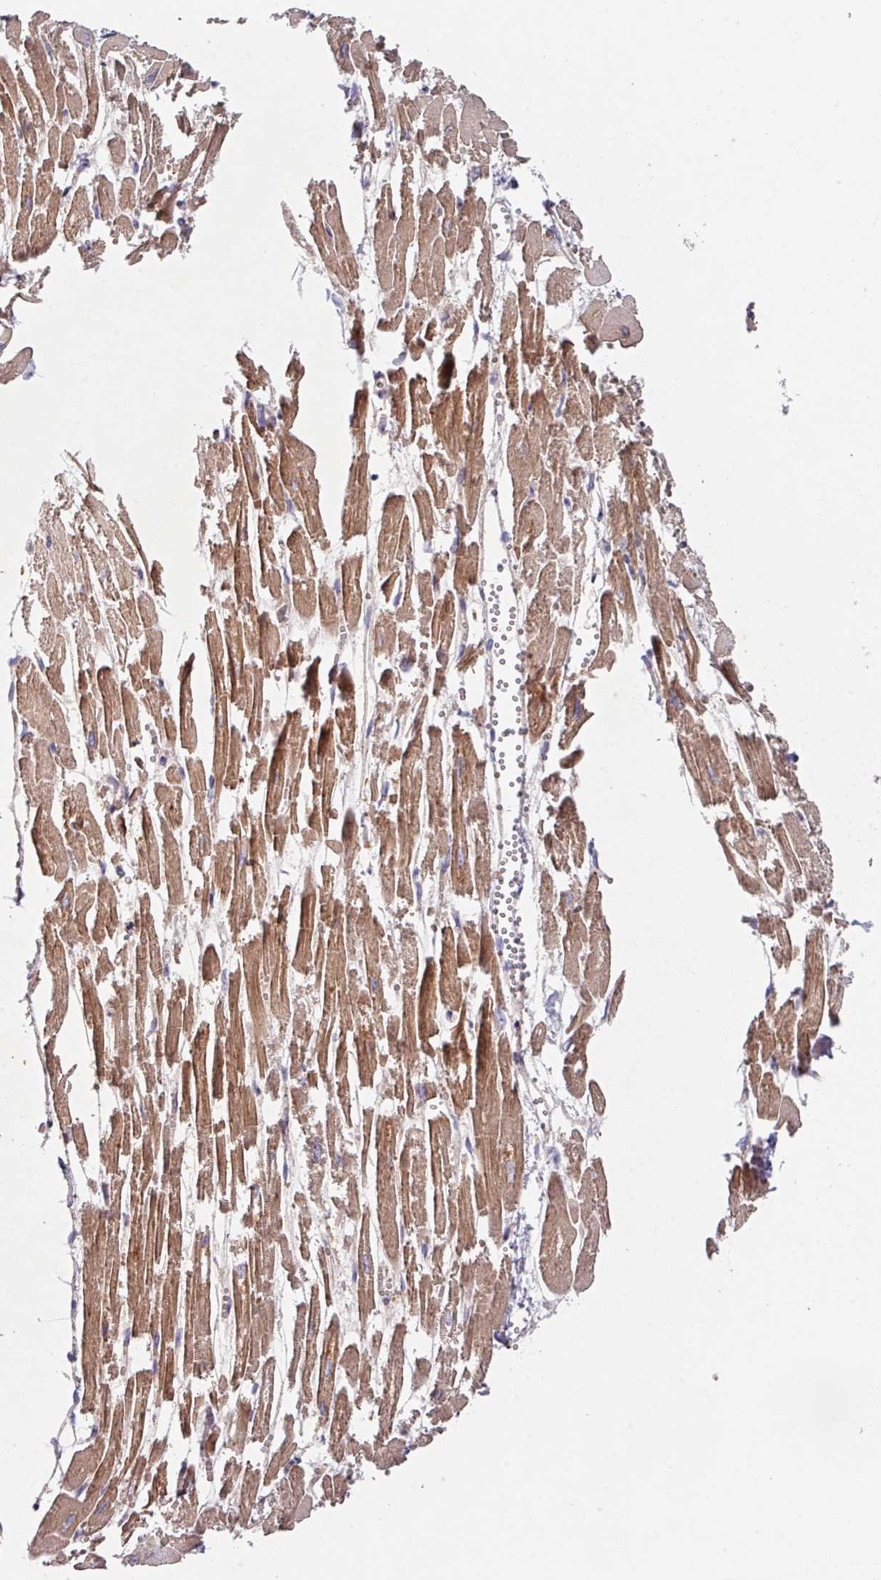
{"staining": {"intensity": "moderate", "quantity": ">75%", "location": "cytoplasmic/membranous"}, "tissue": "heart muscle", "cell_type": "Cardiomyocytes", "image_type": "normal", "snomed": [{"axis": "morphology", "description": "Normal tissue, NOS"}, {"axis": "topography", "description": "Heart"}], "caption": "Immunohistochemical staining of normal heart muscle exhibits moderate cytoplasmic/membranous protein staining in approximately >75% of cardiomyocytes.", "gene": "TRIM14", "patient": {"sex": "male", "age": 54}}